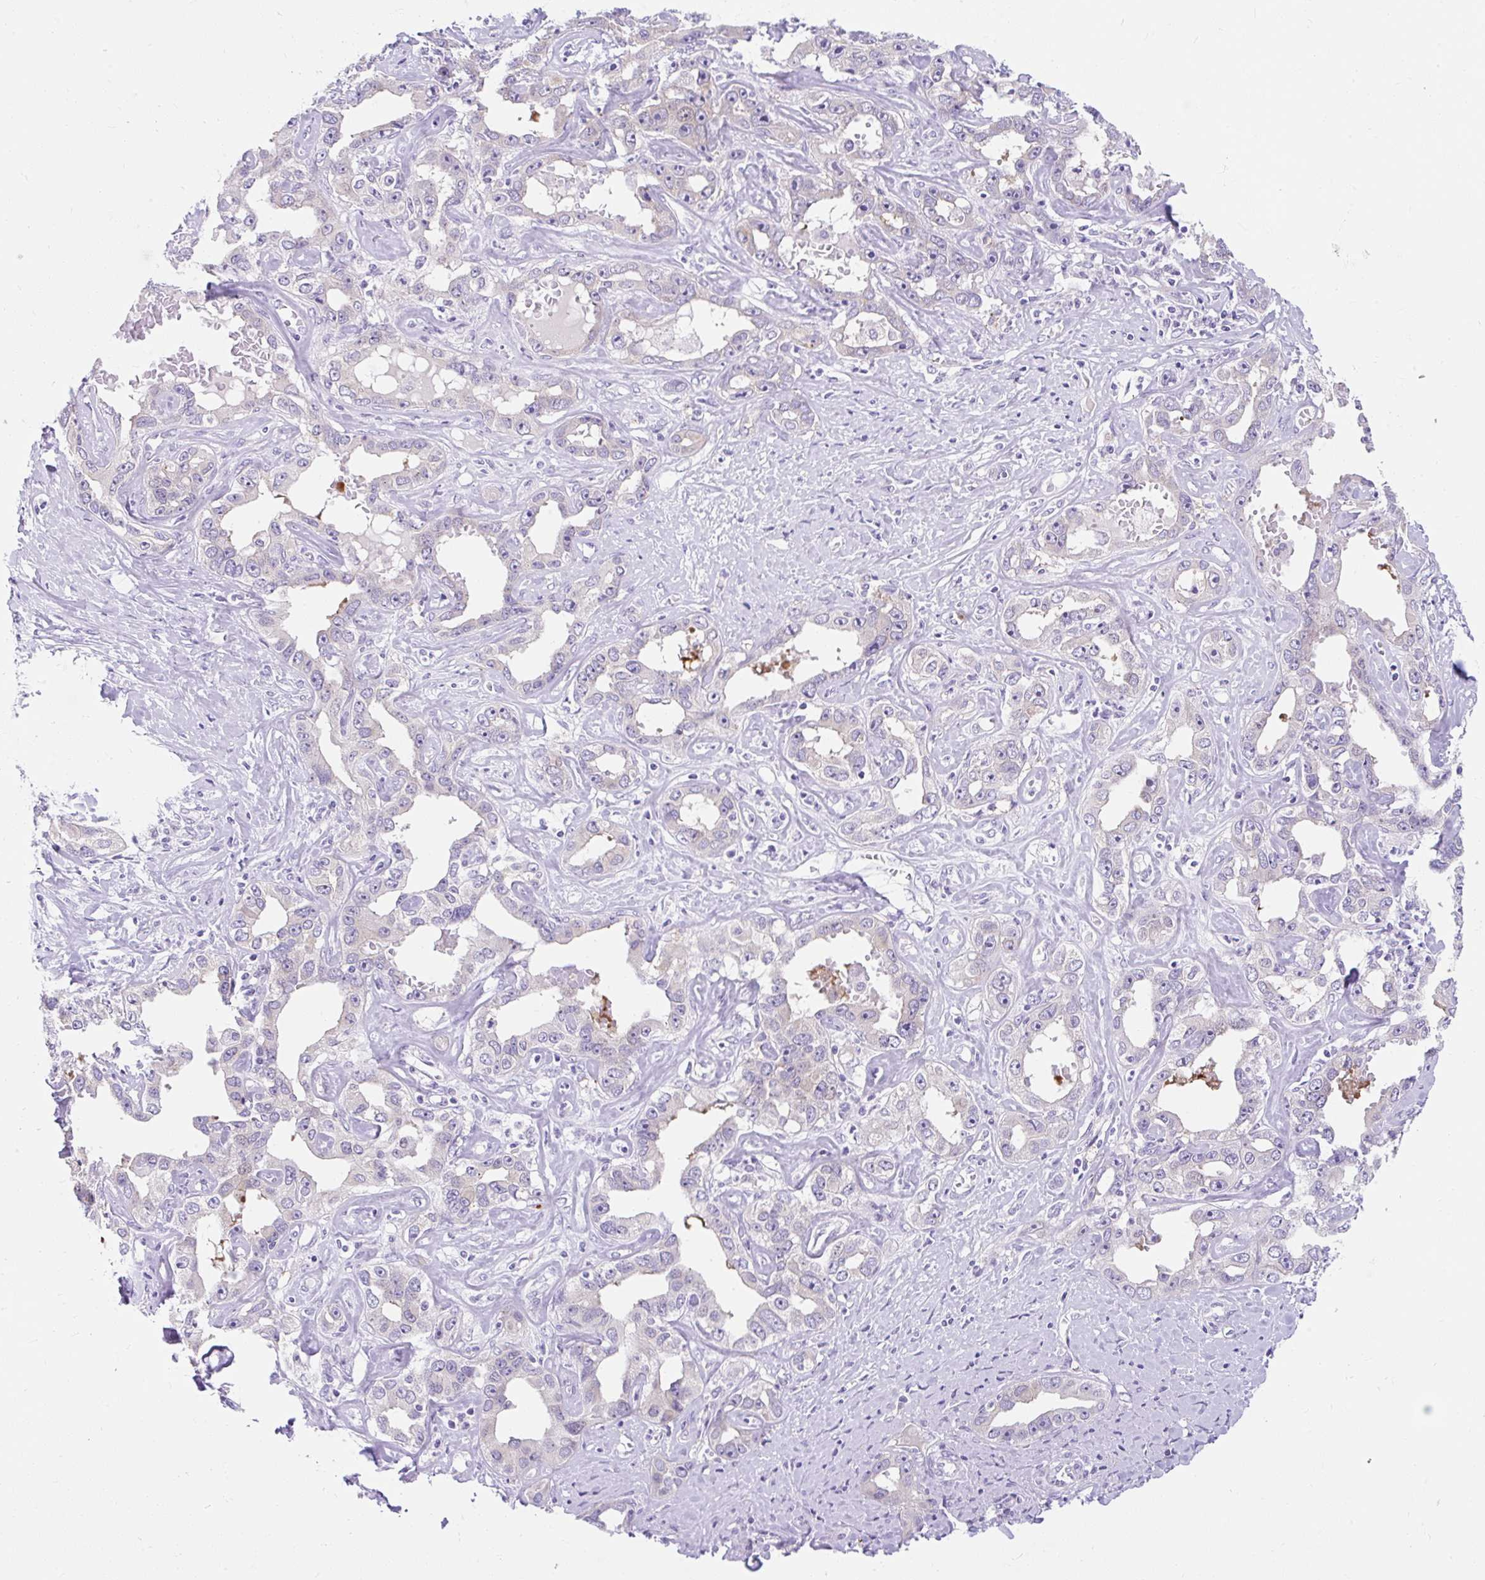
{"staining": {"intensity": "negative", "quantity": "none", "location": "none"}, "tissue": "liver cancer", "cell_type": "Tumor cells", "image_type": "cancer", "snomed": [{"axis": "morphology", "description": "Cholangiocarcinoma"}, {"axis": "topography", "description": "Liver"}], "caption": "Immunohistochemical staining of human cholangiocarcinoma (liver) exhibits no significant positivity in tumor cells.", "gene": "GOLGA8A", "patient": {"sex": "male", "age": 59}}